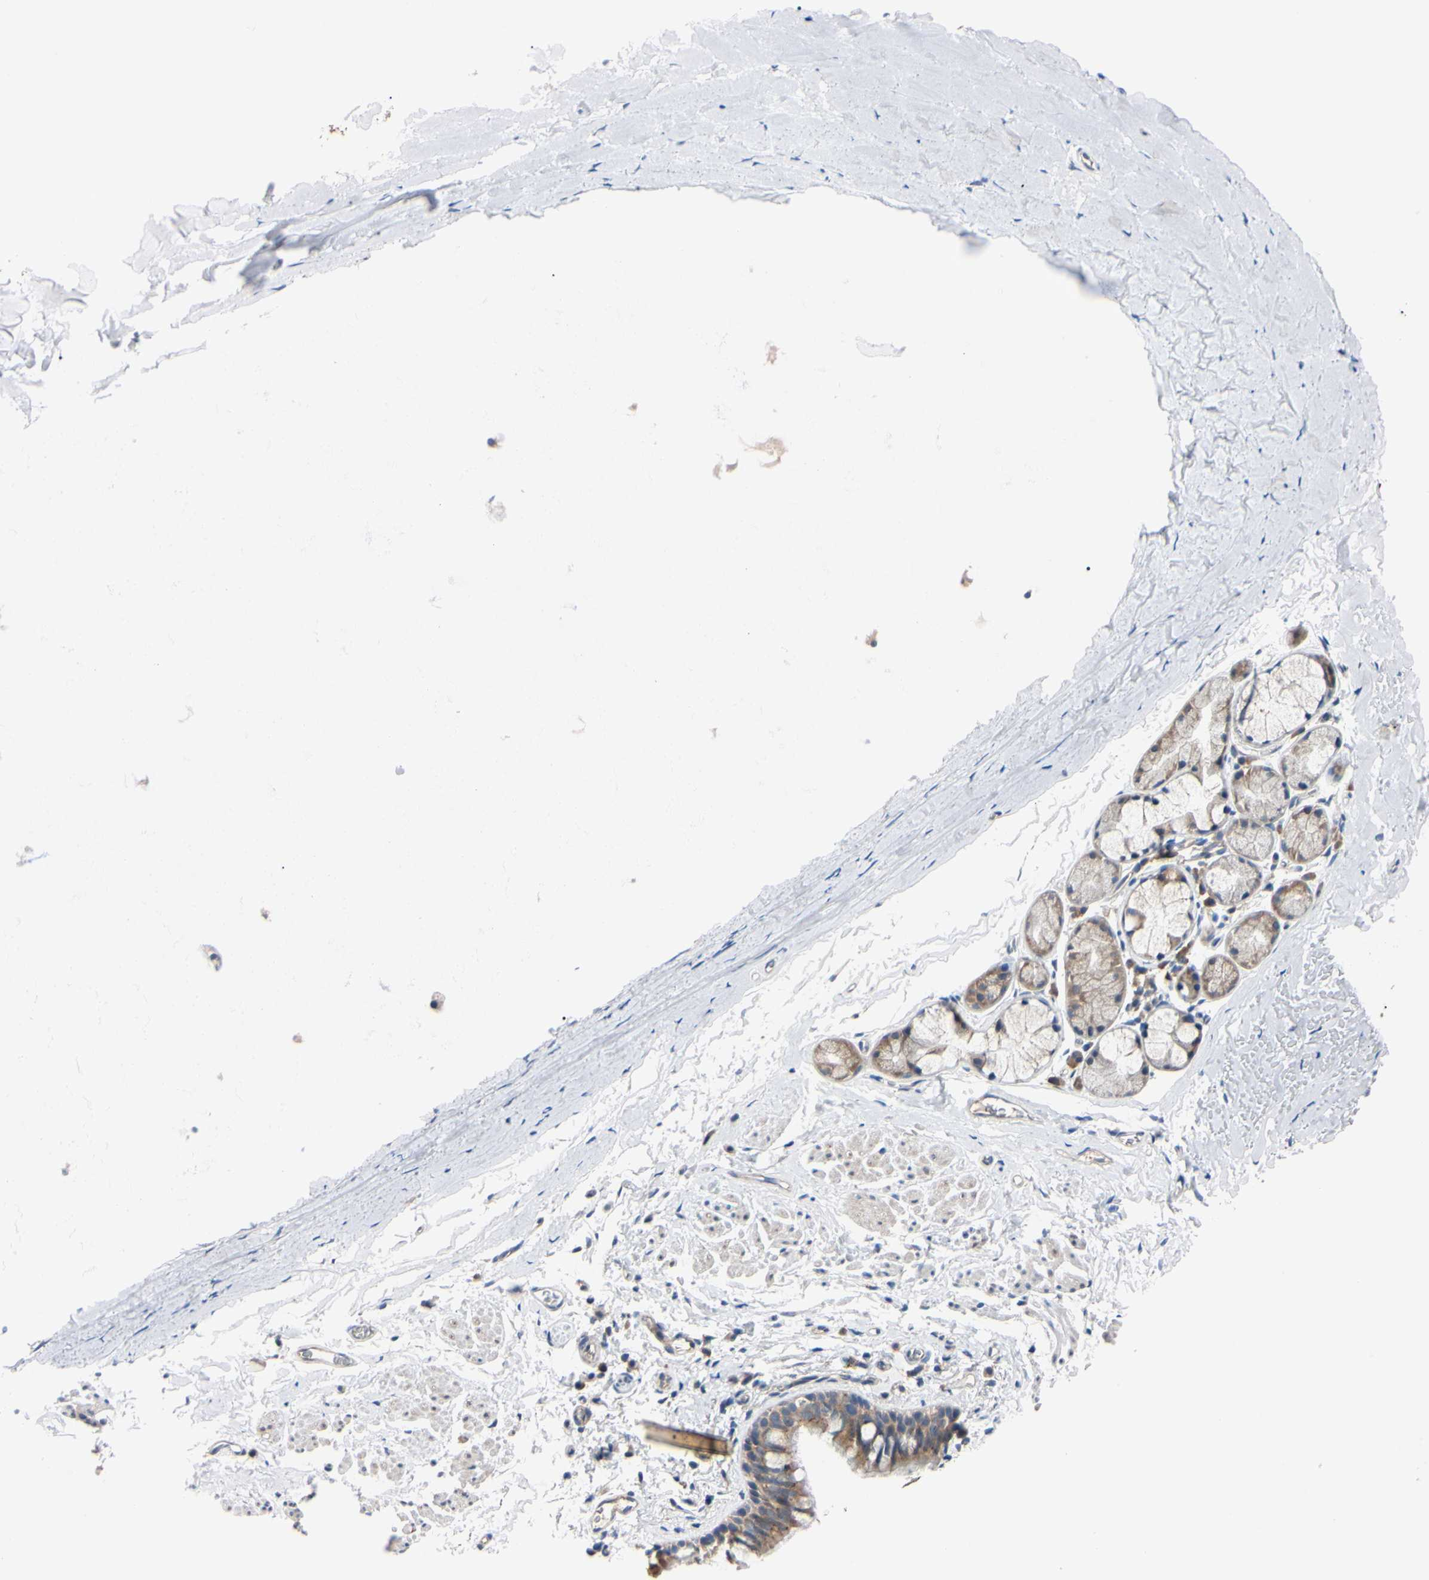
{"staining": {"intensity": "weak", "quantity": ">75%", "location": "cytoplasmic/membranous"}, "tissue": "bronchus", "cell_type": "Respiratory epithelial cells", "image_type": "normal", "snomed": [{"axis": "morphology", "description": "Normal tissue, NOS"}, {"axis": "morphology", "description": "Malignant melanoma, Metastatic site"}, {"axis": "topography", "description": "Bronchus"}, {"axis": "topography", "description": "Lung"}], "caption": "Protein analysis of unremarkable bronchus shows weak cytoplasmic/membranous staining in about >75% of respiratory epithelial cells.", "gene": "RARS1", "patient": {"sex": "male", "age": 64}}